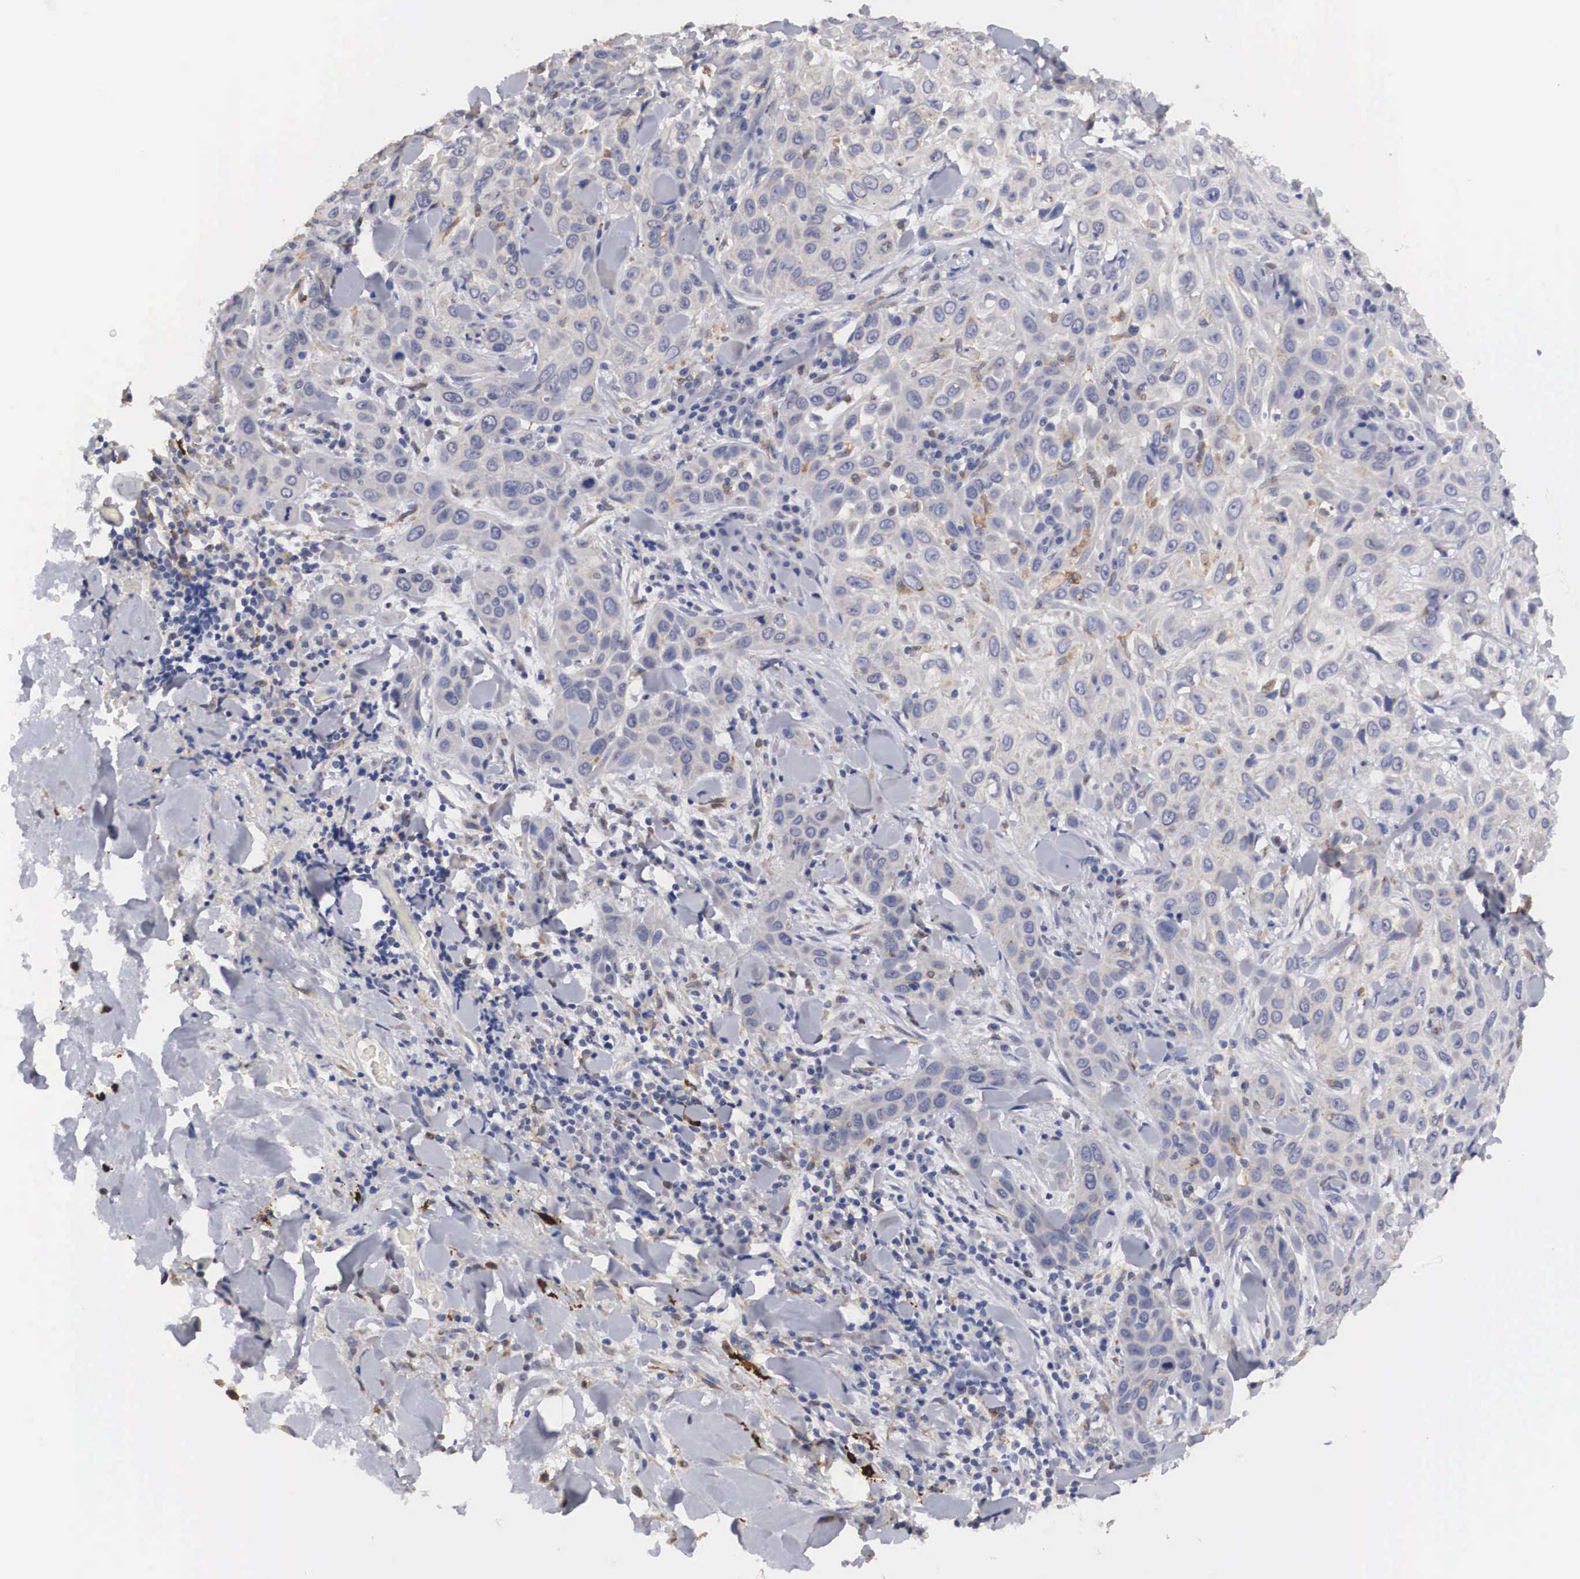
{"staining": {"intensity": "negative", "quantity": "none", "location": "none"}, "tissue": "skin cancer", "cell_type": "Tumor cells", "image_type": "cancer", "snomed": [{"axis": "morphology", "description": "Squamous cell carcinoma, NOS"}, {"axis": "topography", "description": "Skin"}], "caption": "Tumor cells are negative for protein expression in human skin cancer.", "gene": "HMOX1", "patient": {"sex": "male", "age": 84}}